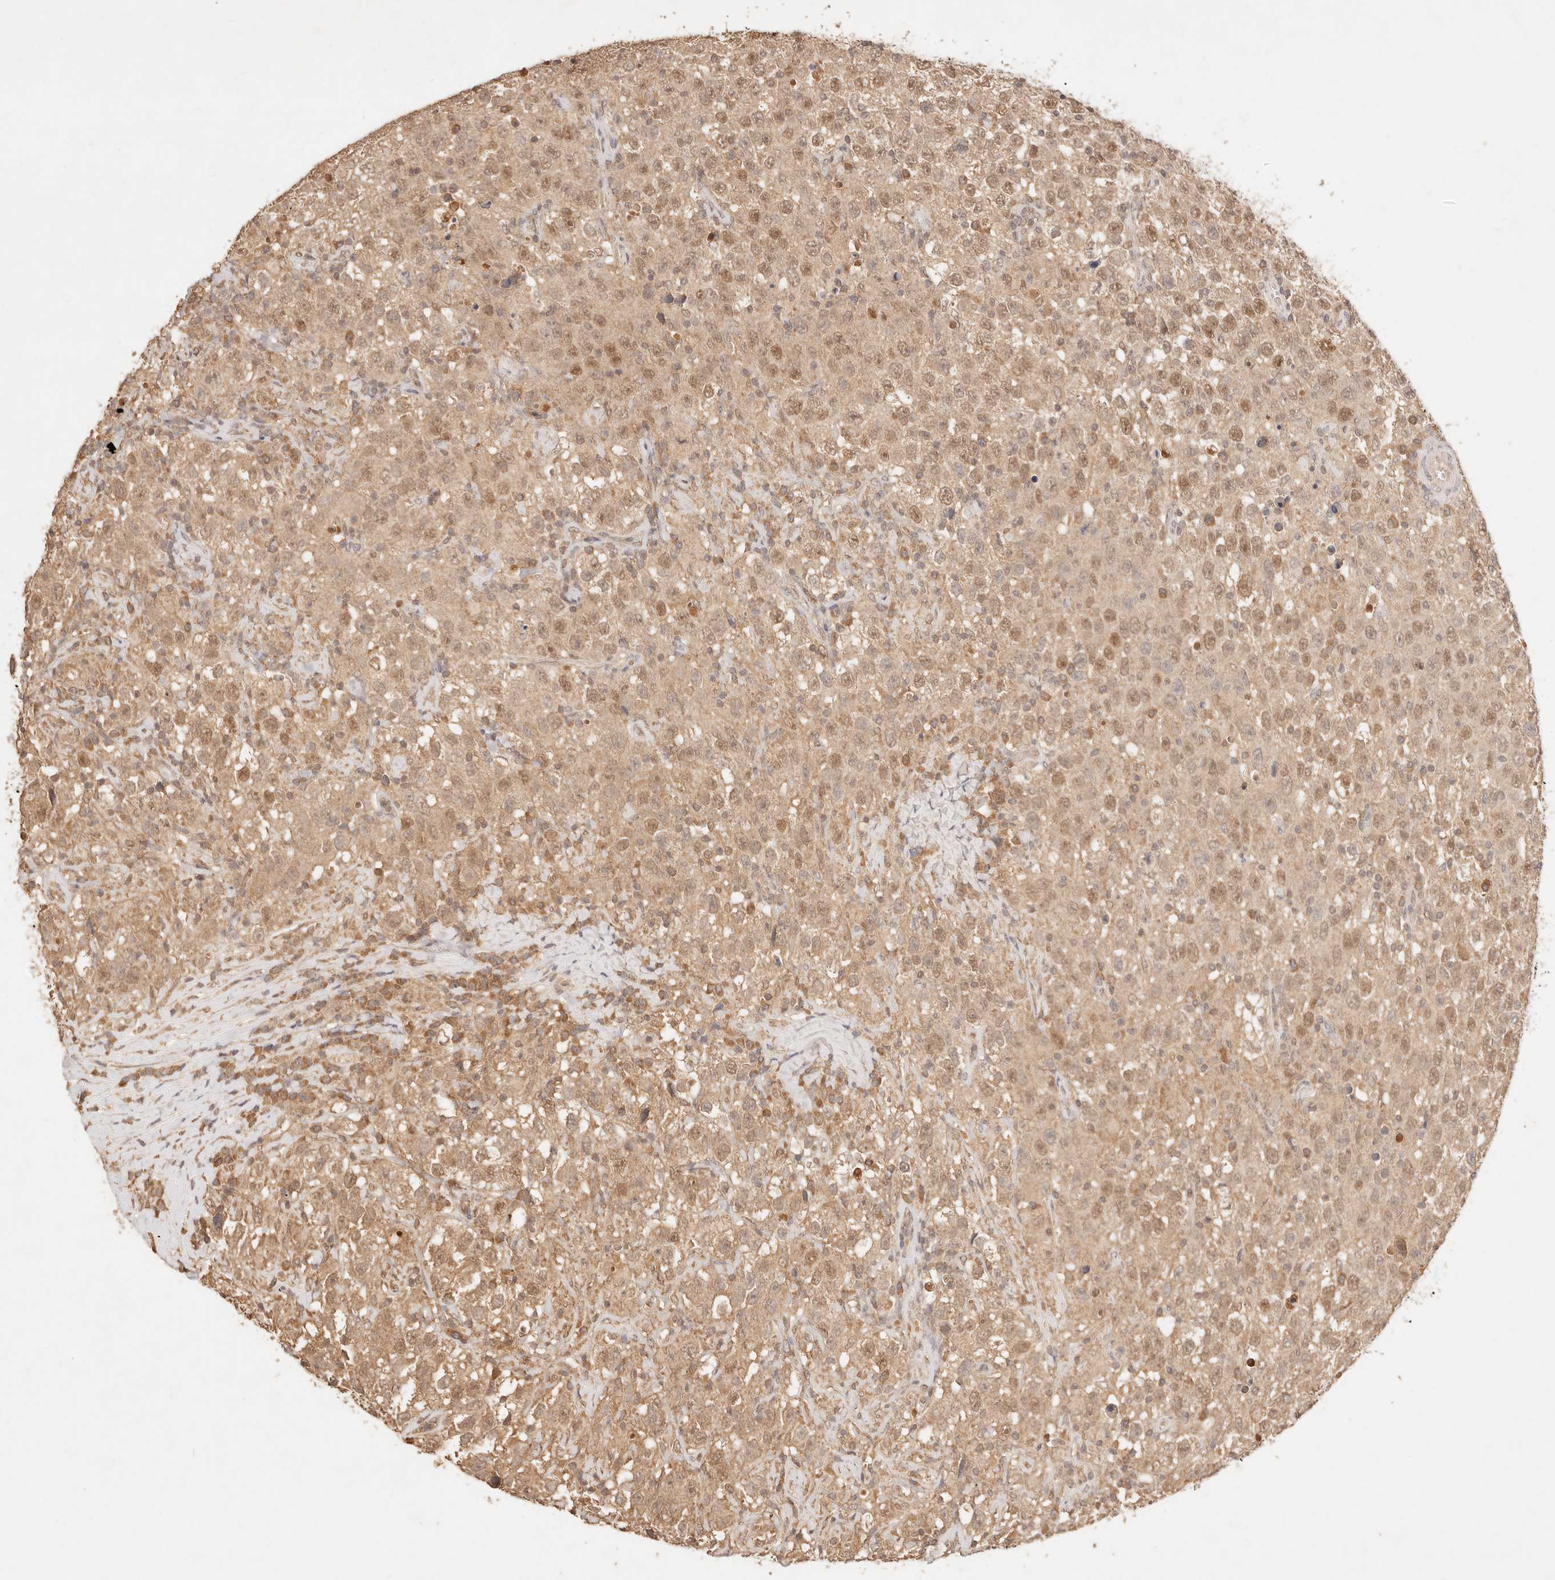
{"staining": {"intensity": "moderate", "quantity": ">75%", "location": "cytoplasmic/membranous,nuclear"}, "tissue": "testis cancer", "cell_type": "Tumor cells", "image_type": "cancer", "snomed": [{"axis": "morphology", "description": "Seminoma, NOS"}, {"axis": "topography", "description": "Testis"}], "caption": "Immunohistochemistry (DAB (3,3'-diaminobenzidine)) staining of seminoma (testis) reveals moderate cytoplasmic/membranous and nuclear protein positivity in about >75% of tumor cells.", "gene": "TRIM11", "patient": {"sex": "male", "age": 41}}